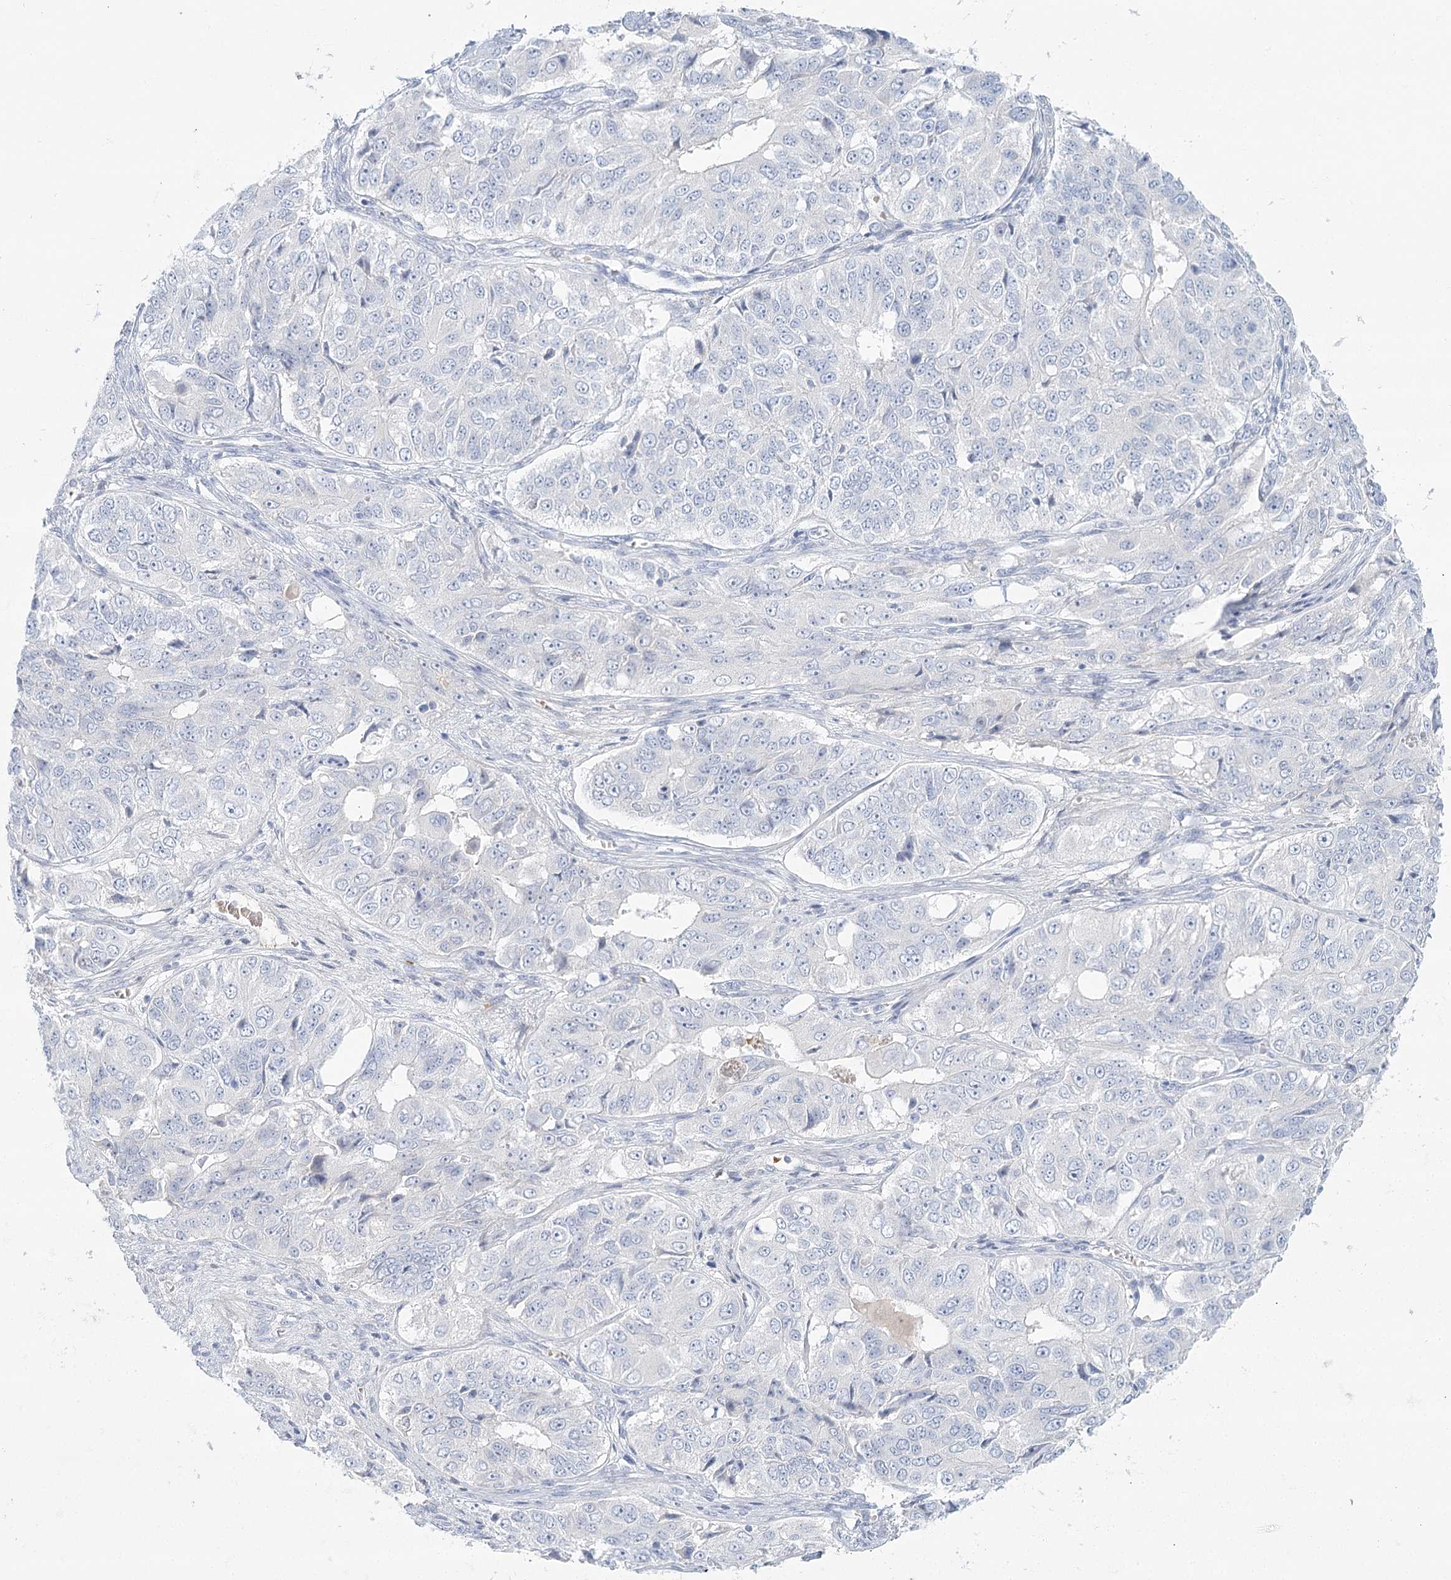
{"staining": {"intensity": "negative", "quantity": "none", "location": "none"}, "tissue": "ovarian cancer", "cell_type": "Tumor cells", "image_type": "cancer", "snomed": [{"axis": "morphology", "description": "Carcinoma, endometroid"}, {"axis": "topography", "description": "Ovary"}], "caption": "A high-resolution micrograph shows IHC staining of ovarian cancer (endometroid carcinoma), which exhibits no significant staining in tumor cells.", "gene": "DMGDH", "patient": {"sex": "female", "age": 51}}